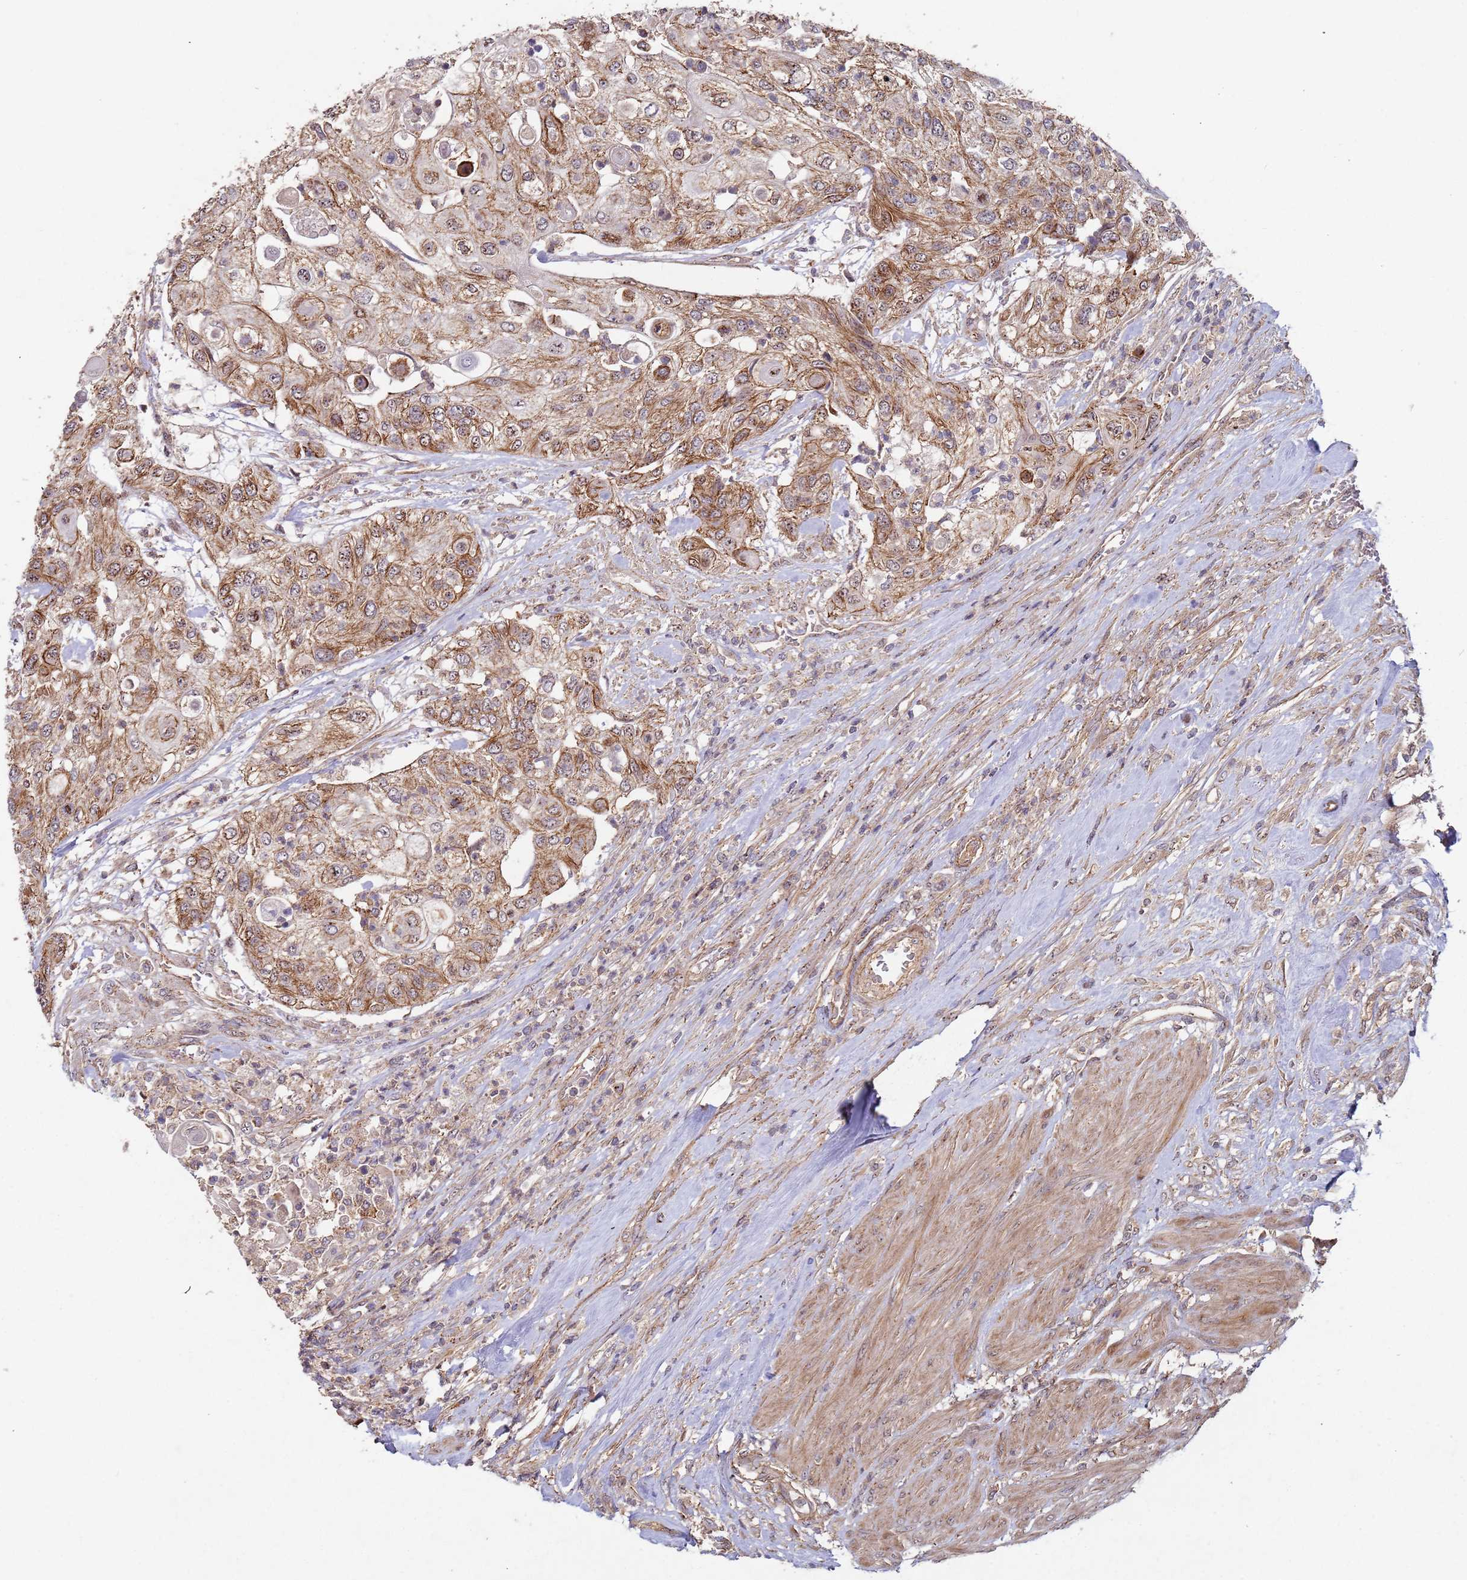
{"staining": {"intensity": "moderate", "quantity": ">75%", "location": "cytoplasmic/membranous"}, "tissue": "urothelial cancer", "cell_type": "Tumor cells", "image_type": "cancer", "snomed": [{"axis": "morphology", "description": "Urothelial carcinoma, High grade"}, {"axis": "topography", "description": "Urinary bladder"}], "caption": "Protein staining of urothelial carcinoma (high-grade) tissue exhibits moderate cytoplasmic/membranous staining in about >75% of tumor cells. (DAB (3,3'-diaminobenzidine) = brown stain, brightfield microscopy at high magnification).", "gene": "KANSL1L", "patient": {"sex": "female", "age": 79}}